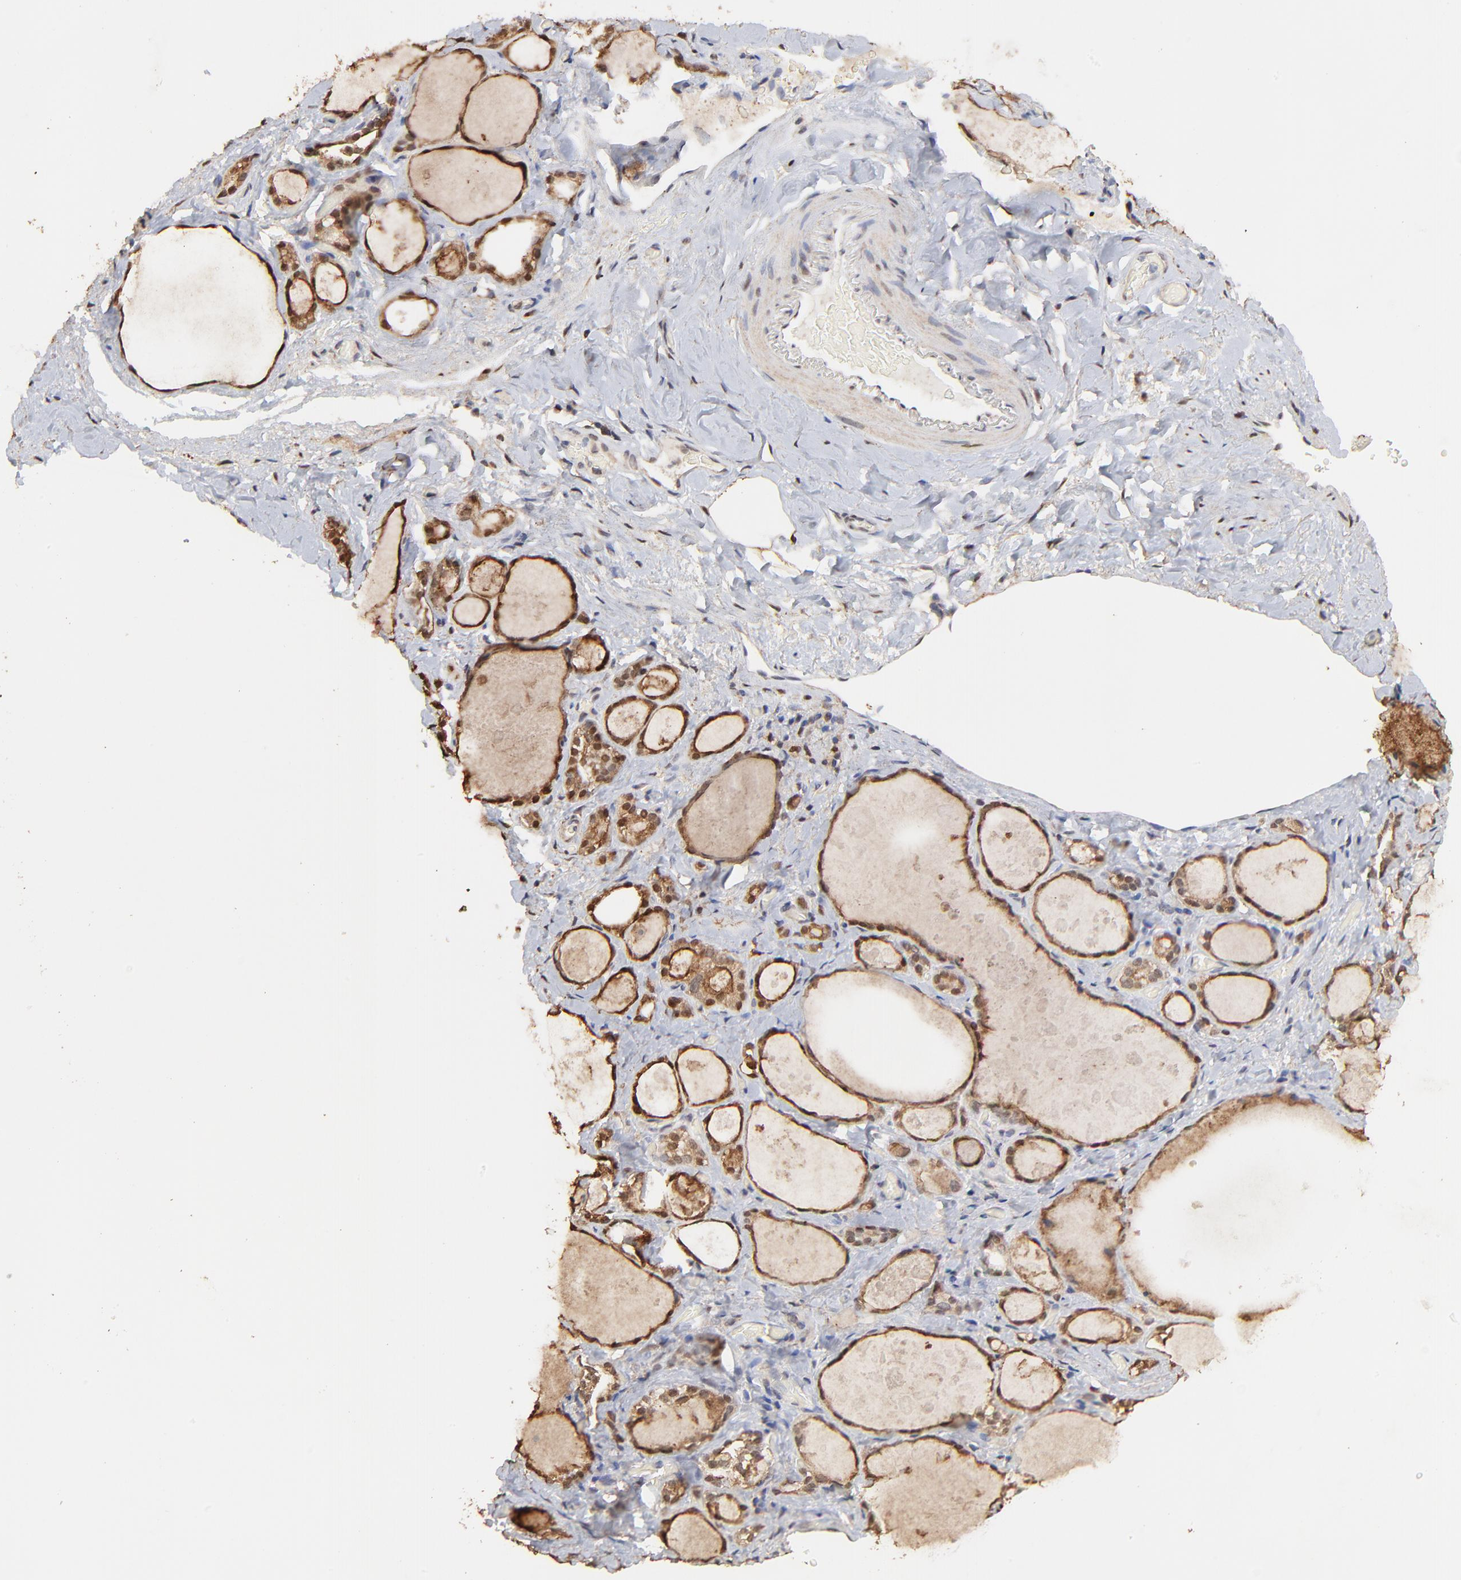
{"staining": {"intensity": "moderate", "quantity": ">75%", "location": "cytoplasmic/membranous,nuclear"}, "tissue": "thyroid gland", "cell_type": "Glandular cells", "image_type": "normal", "snomed": [{"axis": "morphology", "description": "Normal tissue, NOS"}, {"axis": "topography", "description": "Thyroid gland"}], "caption": "Approximately >75% of glandular cells in benign human thyroid gland demonstrate moderate cytoplasmic/membranous,nuclear protein positivity as visualized by brown immunohistochemical staining.", "gene": "BIRC5", "patient": {"sex": "female", "age": 75}}